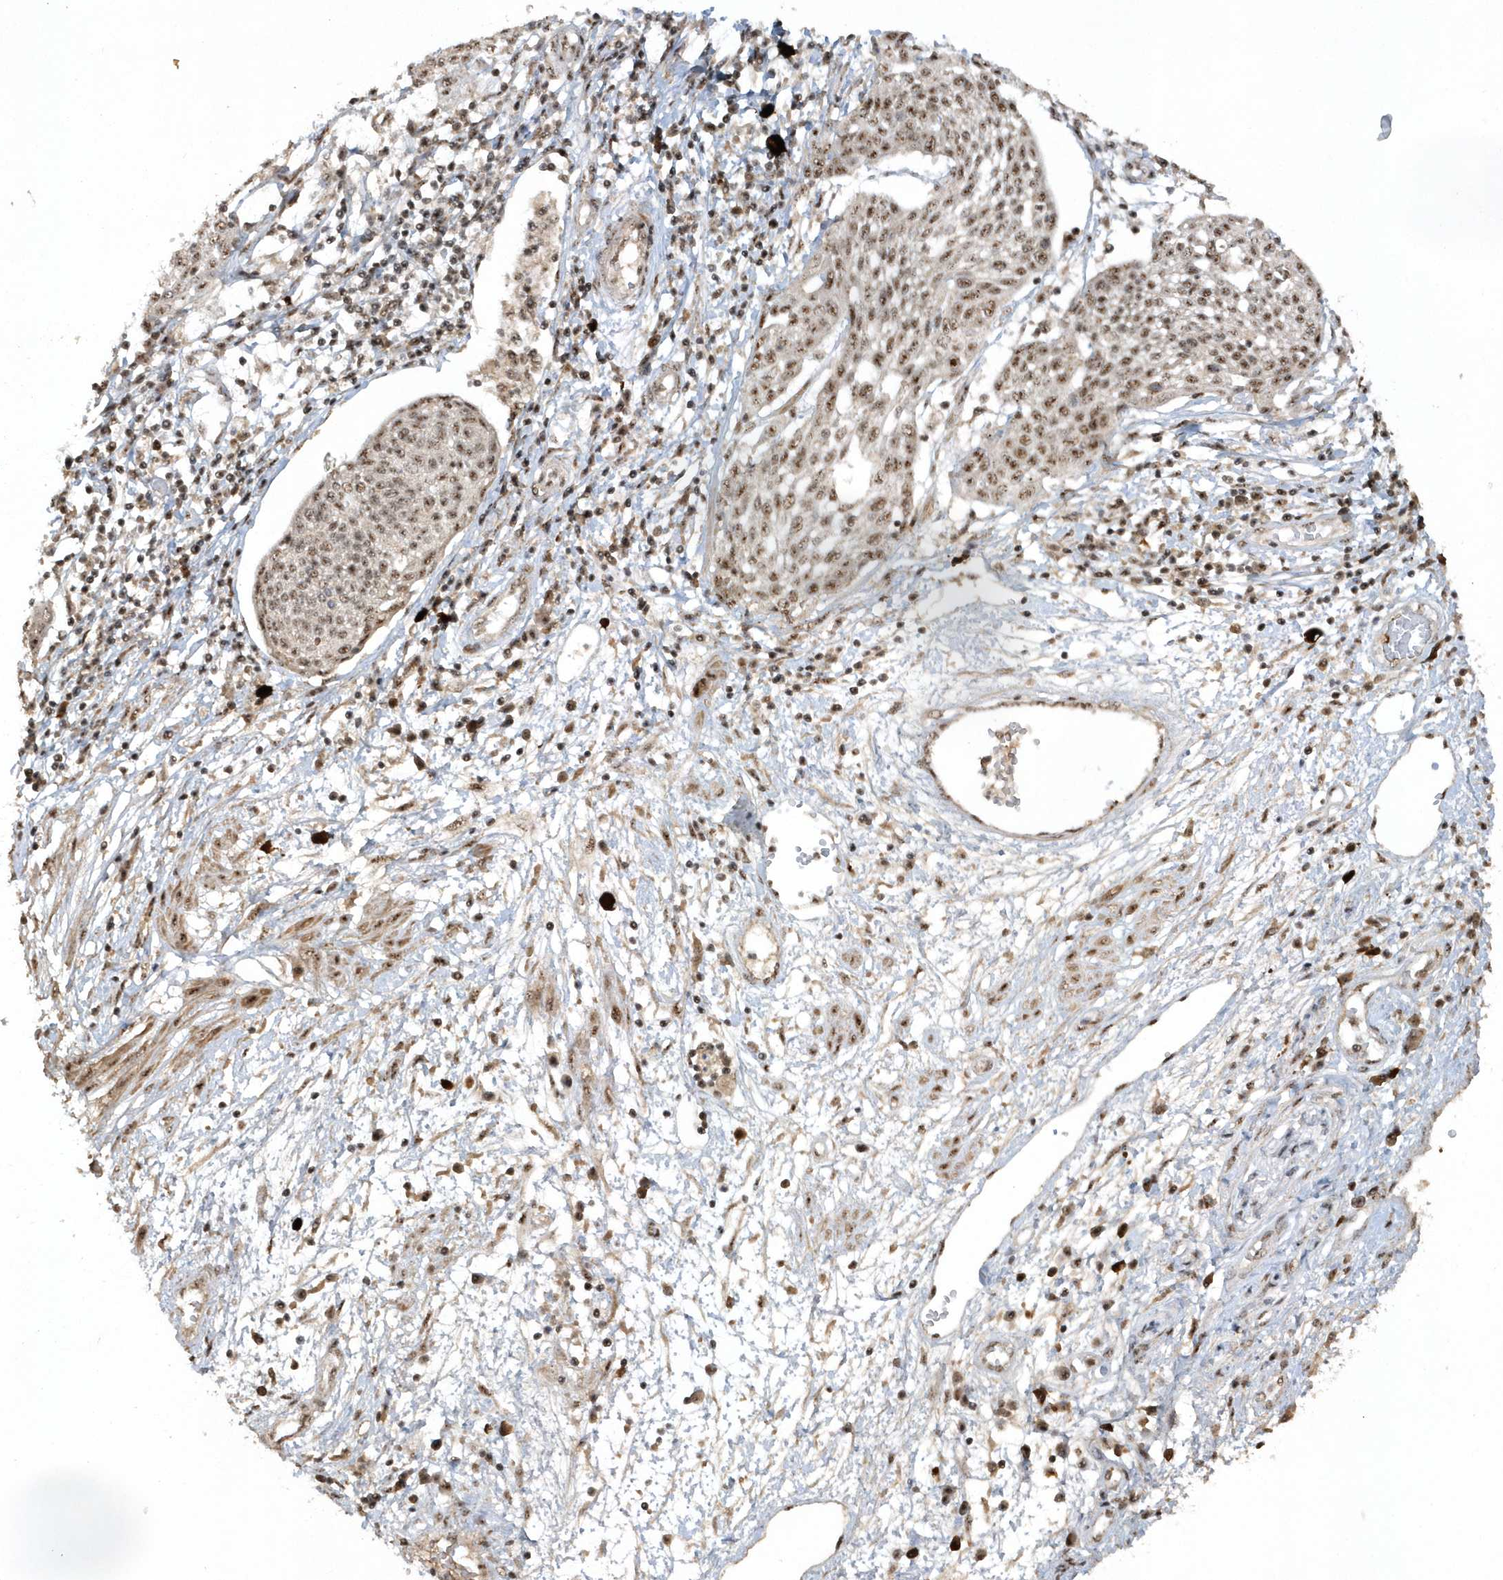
{"staining": {"intensity": "moderate", "quantity": ">75%", "location": "nuclear"}, "tissue": "cervical cancer", "cell_type": "Tumor cells", "image_type": "cancer", "snomed": [{"axis": "morphology", "description": "Squamous cell carcinoma, NOS"}, {"axis": "topography", "description": "Cervix"}], "caption": "Moderate nuclear protein expression is appreciated in about >75% of tumor cells in cervical squamous cell carcinoma. The staining is performed using DAB (3,3'-diaminobenzidine) brown chromogen to label protein expression. The nuclei are counter-stained blue using hematoxylin.", "gene": "POLR3B", "patient": {"sex": "female", "age": 34}}